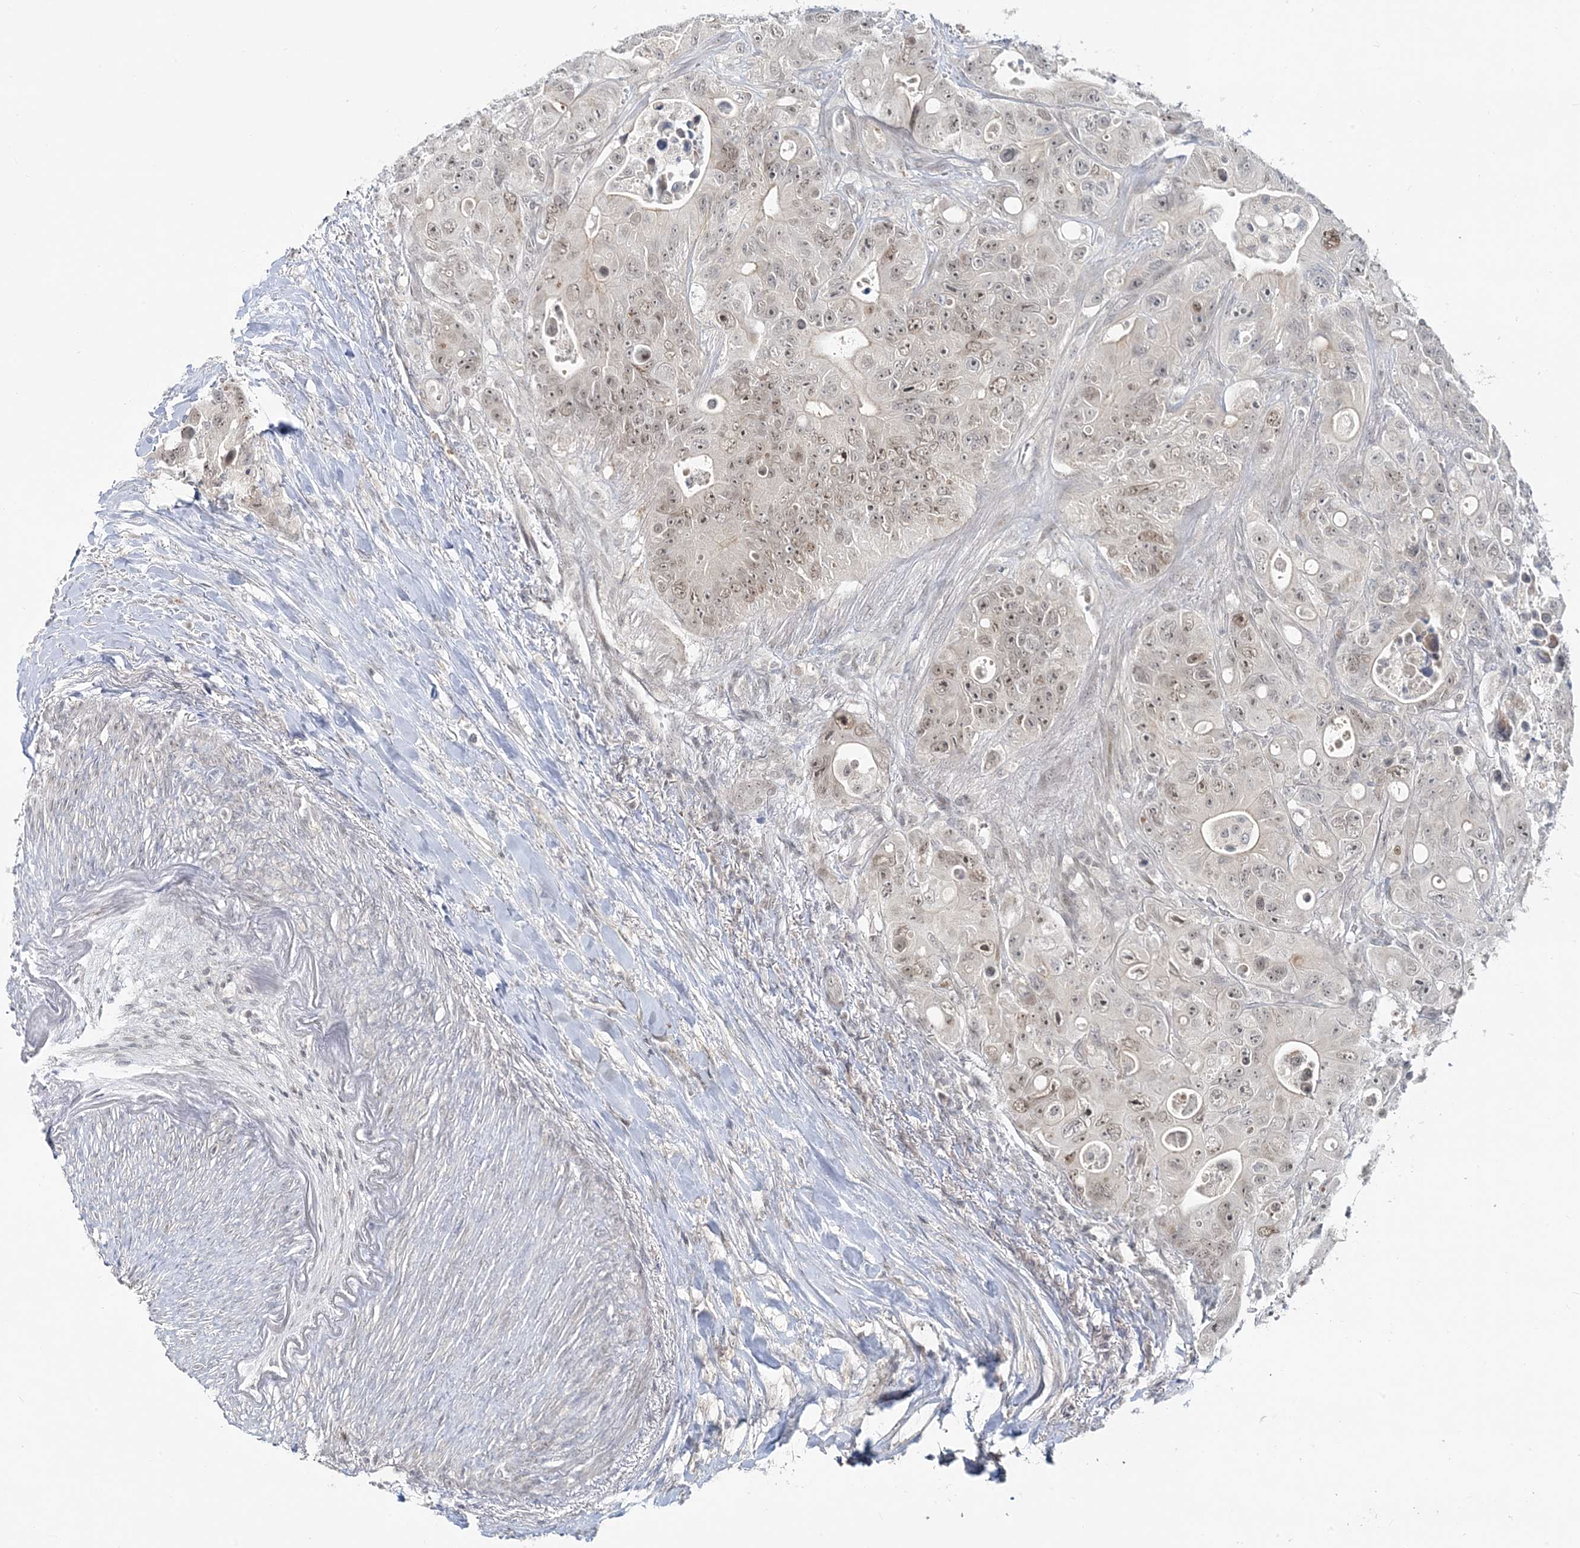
{"staining": {"intensity": "moderate", "quantity": ">75%", "location": "nuclear"}, "tissue": "colorectal cancer", "cell_type": "Tumor cells", "image_type": "cancer", "snomed": [{"axis": "morphology", "description": "Adenocarcinoma, NOS"}, {"axis": "topography", "description": "Colon"}], "caption": "Immunohistochemistry of human colorectal adenocarcinoma demonstrates medium levels of moderate nuclear staining in about >75% of tumor cells.", "gene": "LEXM", "patient": {"sex": "female", "age": 46}}